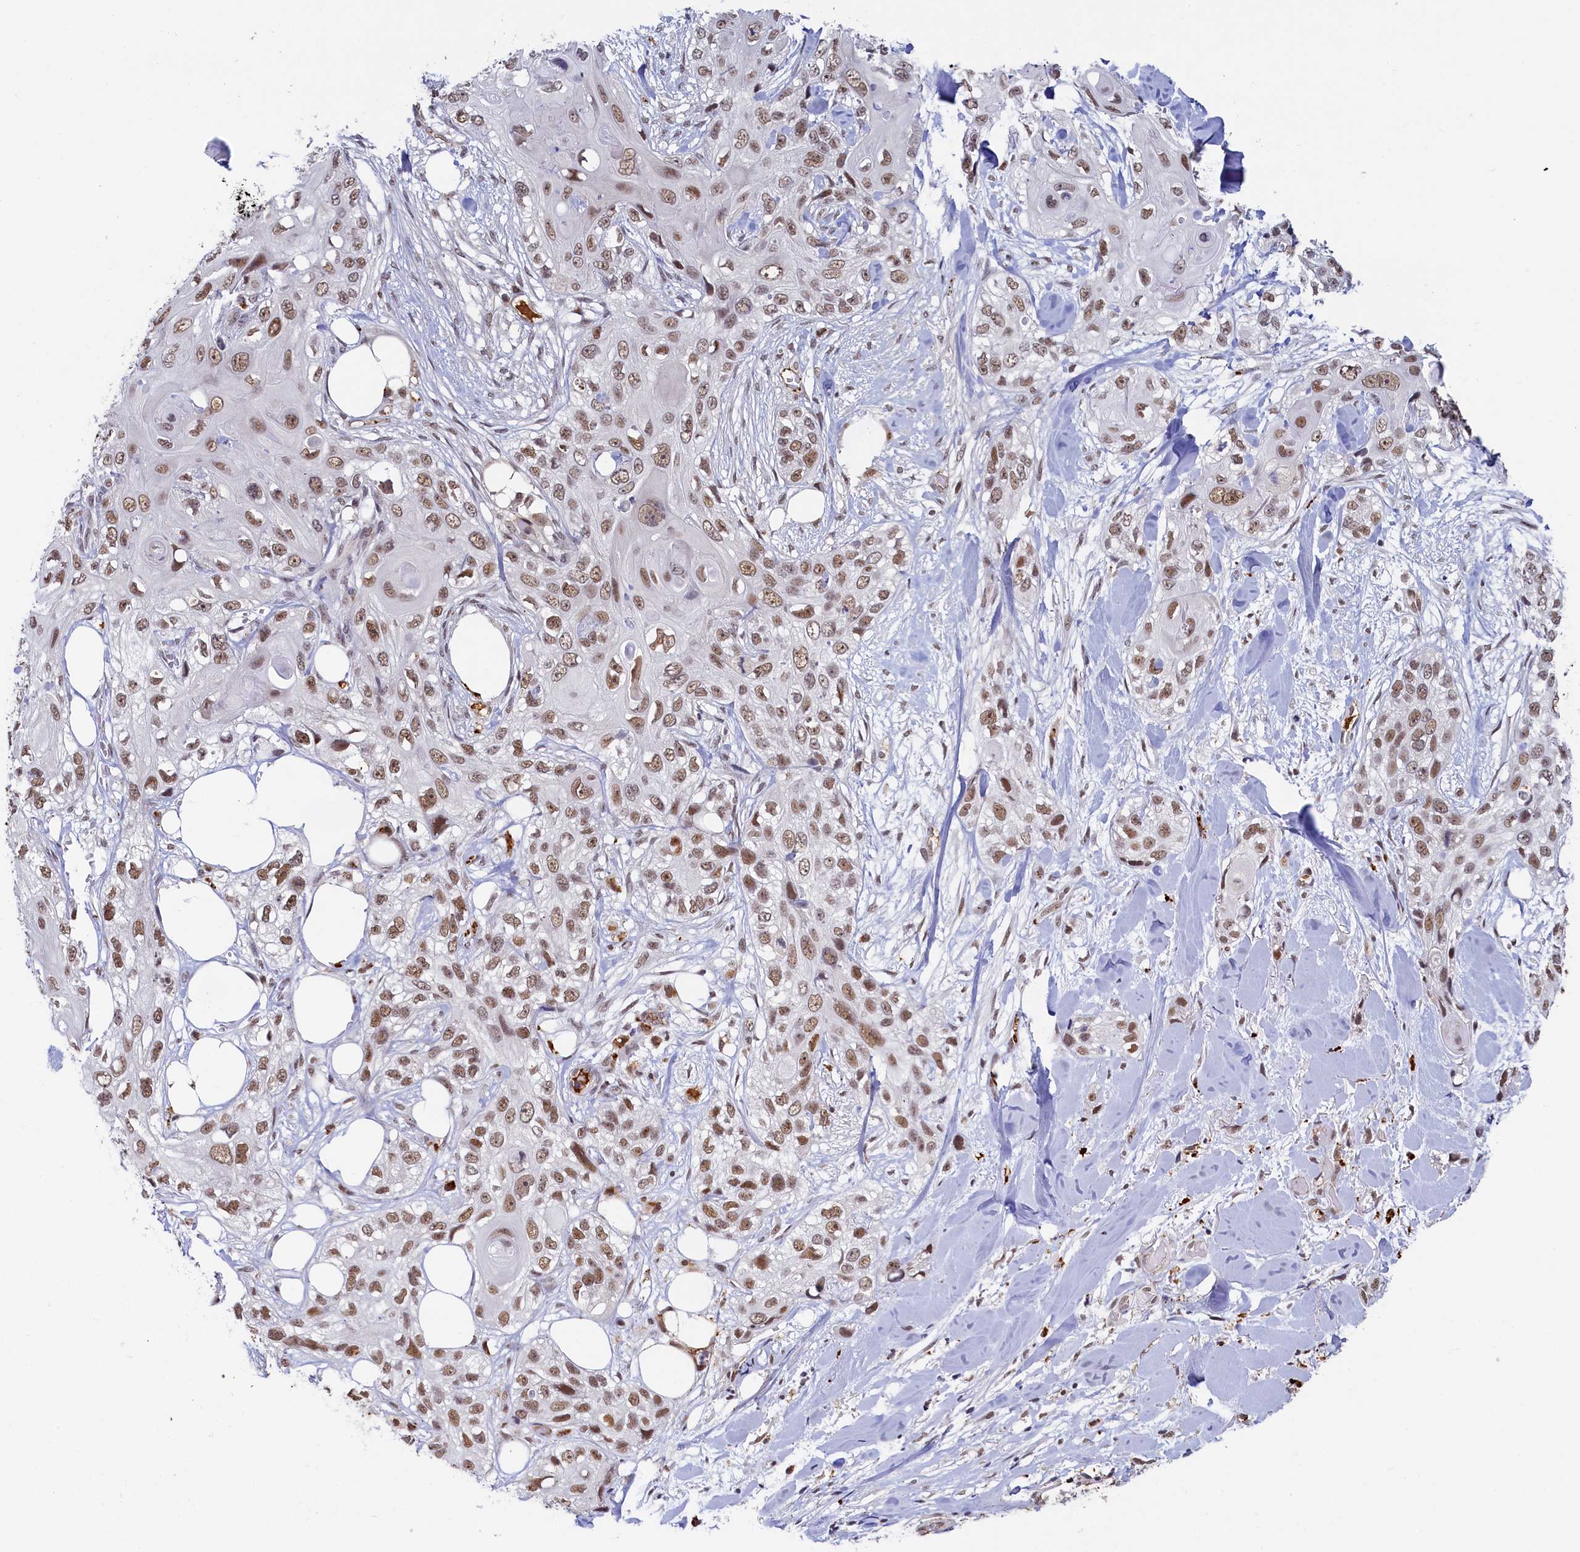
{"staining": {"intensity": "moderate", "quantity": ">75%", "location": "nuclear"}, "tissue": "skin cancer", "cell_type": "Tumor cells", "image_type": "cancer", "snomed": [{"axis": "morphology", "description": "Normal tissue, NOS"}, {"axis": "morphology", "description": "Squamous cell carcinoma, NOS"}, {"axis": "topography", "description": "Skin"}], "caption": "A micrograph of human skin cancer stained for a protein reveals moderate nuclear brown staining in tumor cells.", "gene": "INTS14", "patient": {"sex": "male", "age": 72}}